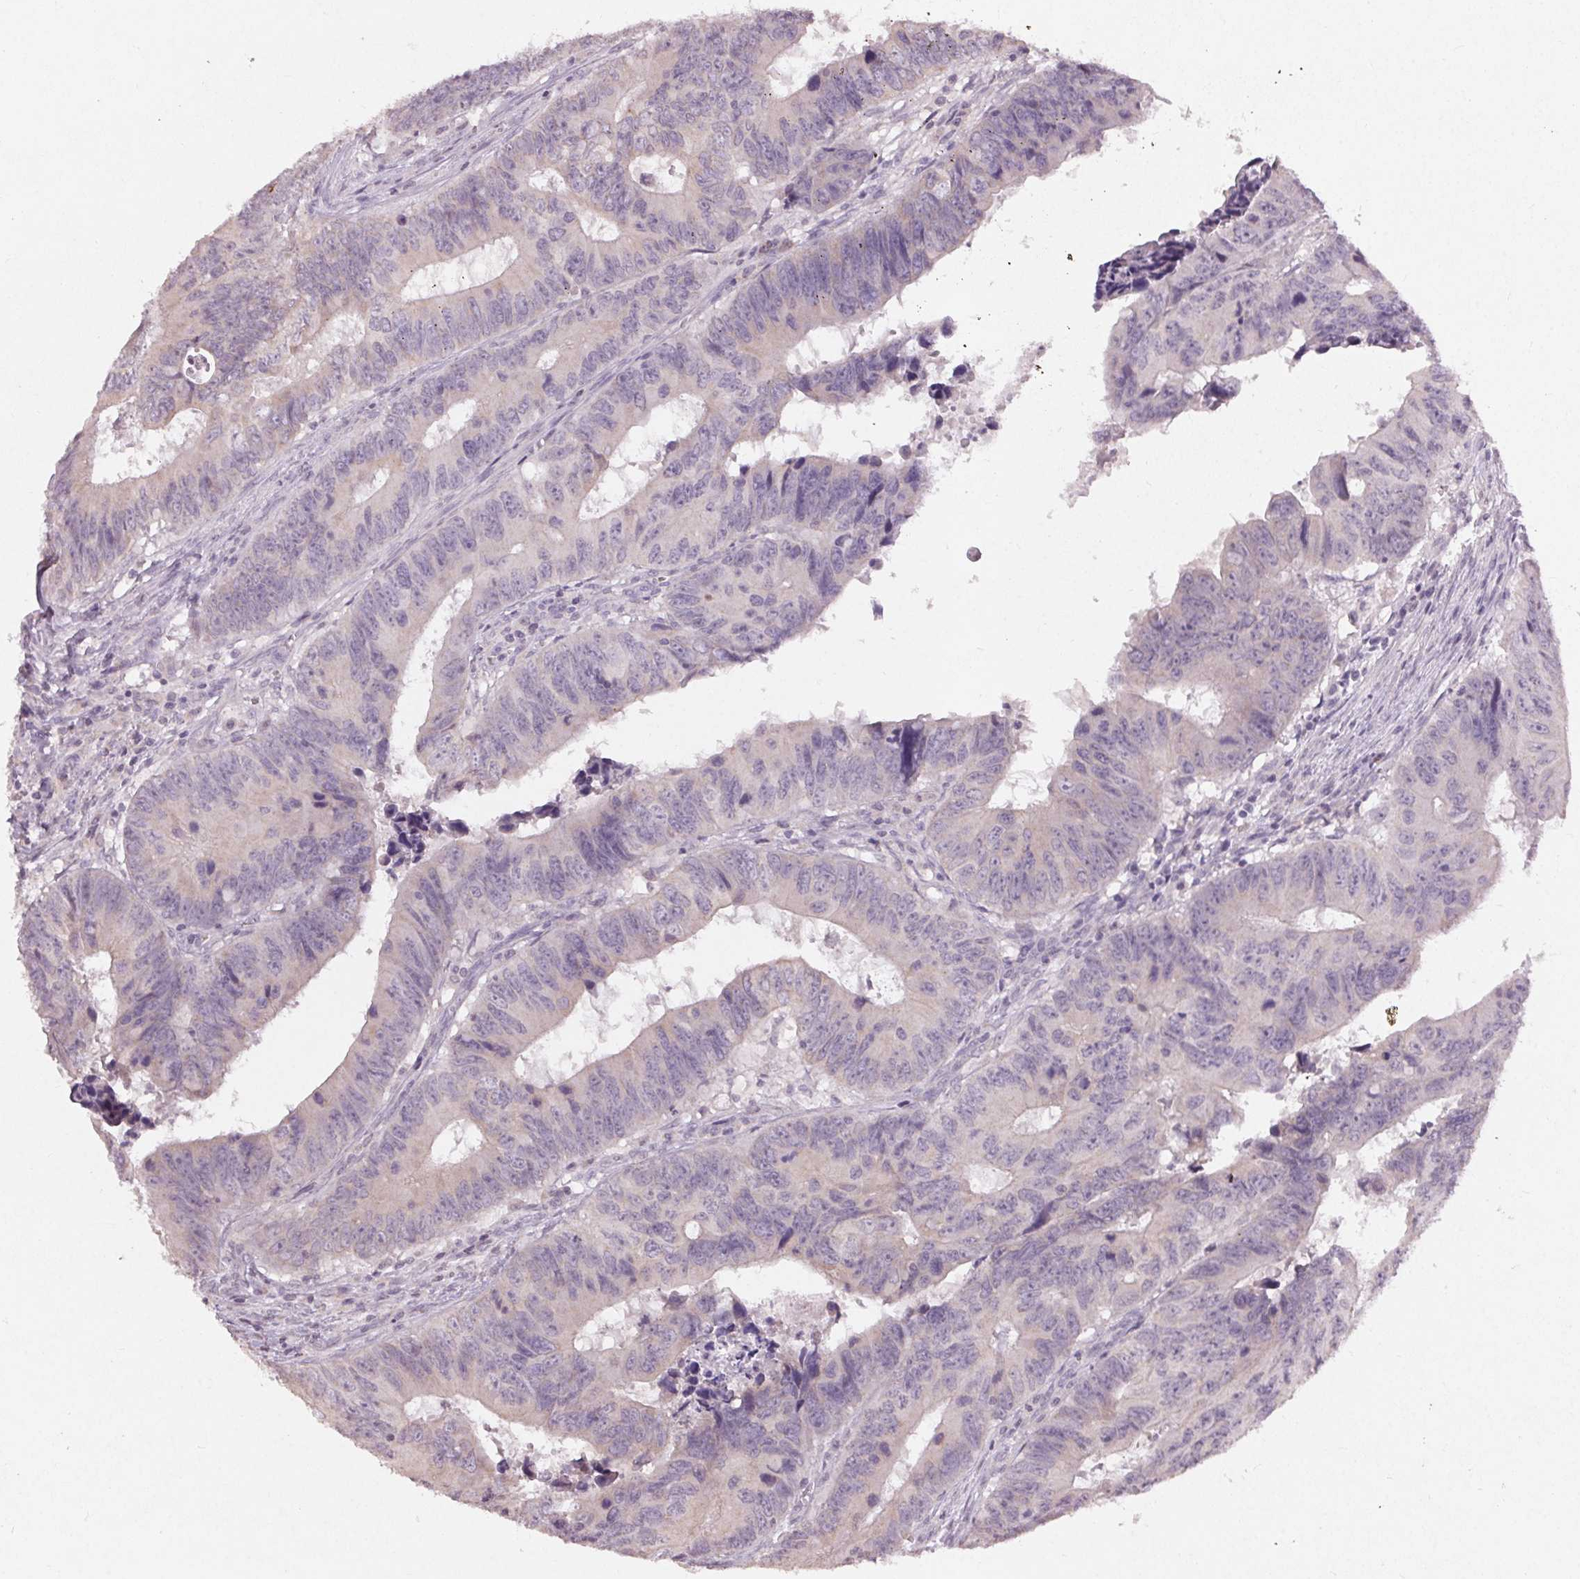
{"staining": {"intensity": "negative", "quantity": "none", "location": "none"}, "tissue": "colorectal cancer", "cell_type": "Tumor cells", "image_type": "cancer", "snomed": [{"axis": "morphology", "description": "Adenocarcinoma, NOS"}, {"axis": "topography", "description": "Colon"}], "caption": "An immunohistochemistry (IHC) micrograph of adenocarcinoma (colorectal) is shown. There is no staining in tumor cells of adenocarcinoma (colorectal).", "gene": "KLRC3", "patient": {"sex": "female", "age": 82}}